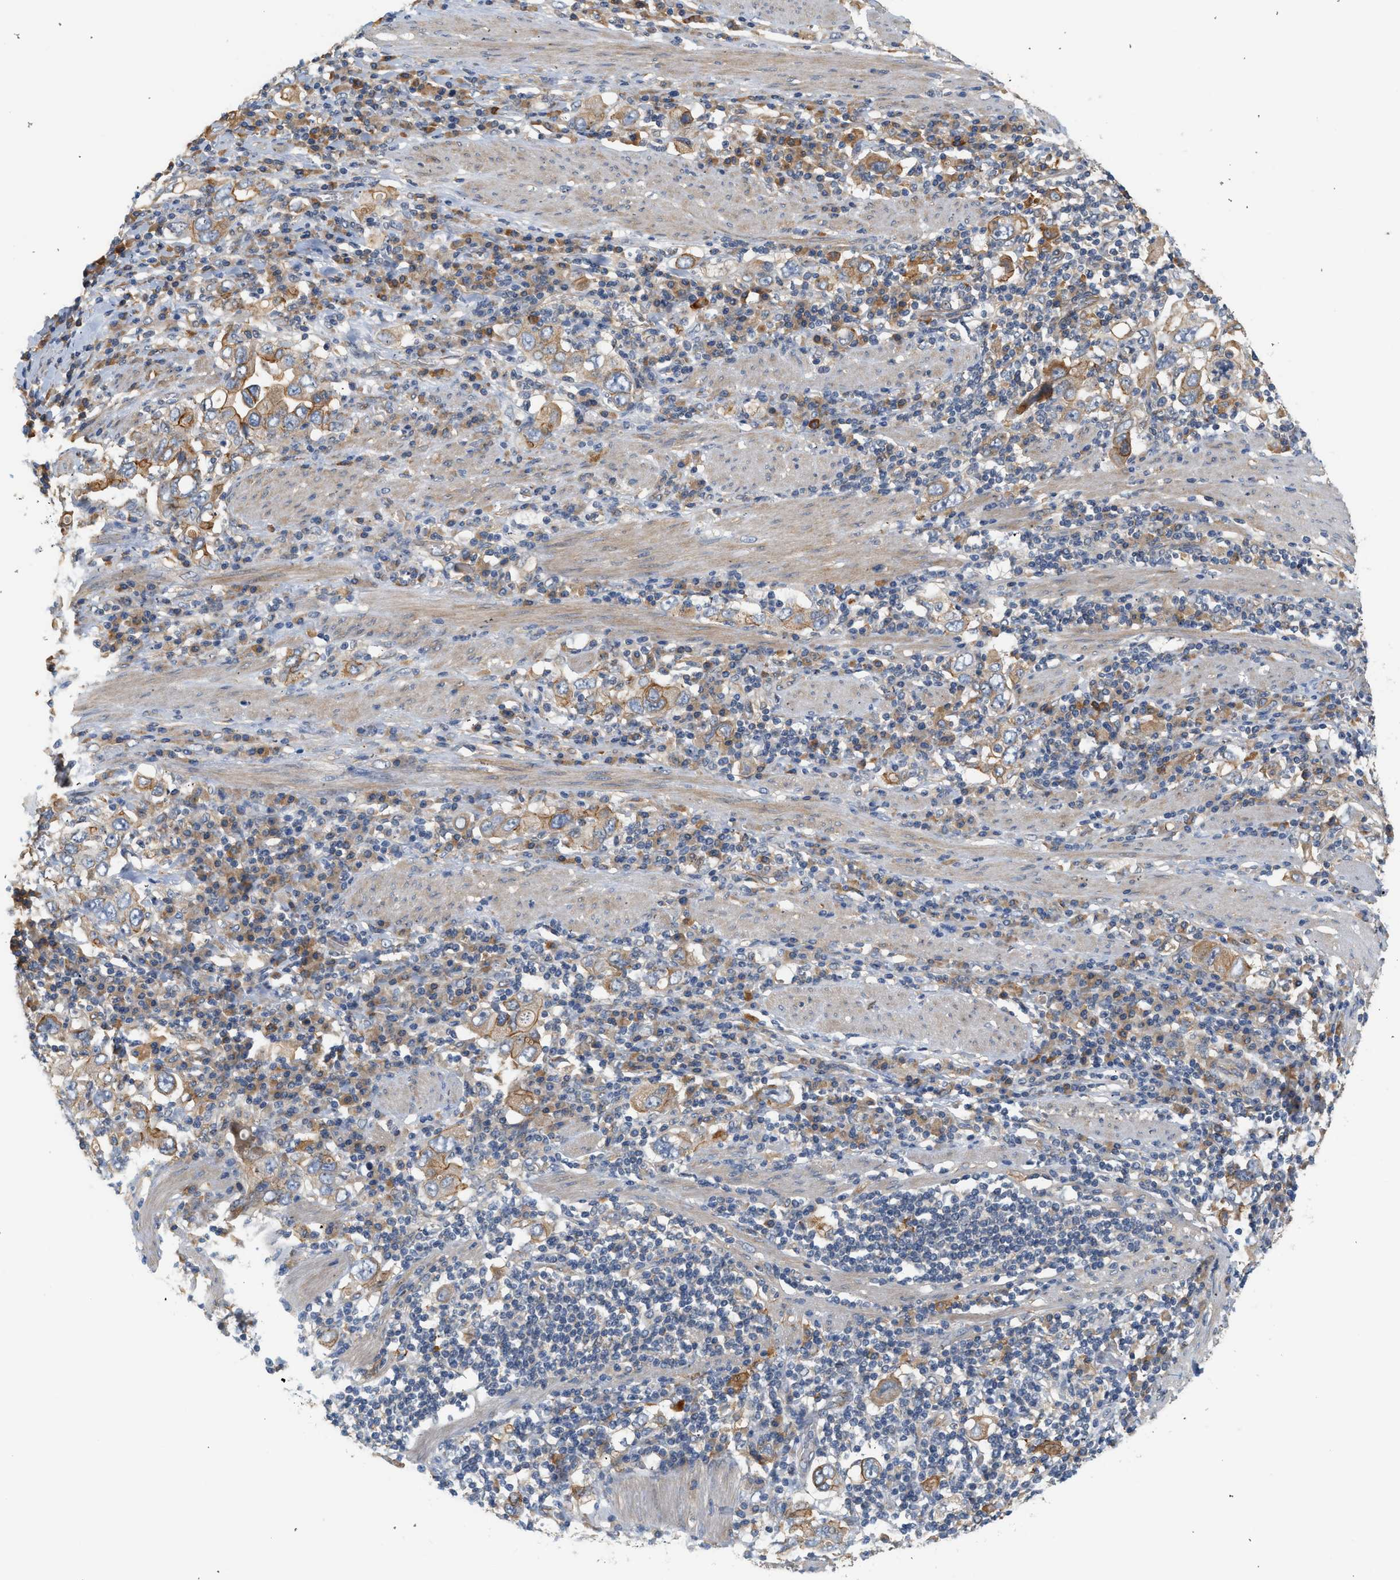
{"staining": {"intensity": "weak", "quantity": ">75%", "location": "cytoplasmic/membranous"}, "tissue": "stomach cancer", "cell_type": "Tumor cells", "image_type": "cancer", "snomed": [{"axis": "morphology", "description": "Adenocarcinoma, NOS"}, {"axis": "topography", "description": "Stomach, upper"}], "caption": "Immunohistochemical staining of stomach cancer exhibits low levels of weak cytoplasmic/membranous protein staining in approximately >75% of tumor cells. The protein is shown in brown color, while the nuclei are stained blue.", "gene": "CTXN1", "patient": {"sex": "male", "age": 62}}